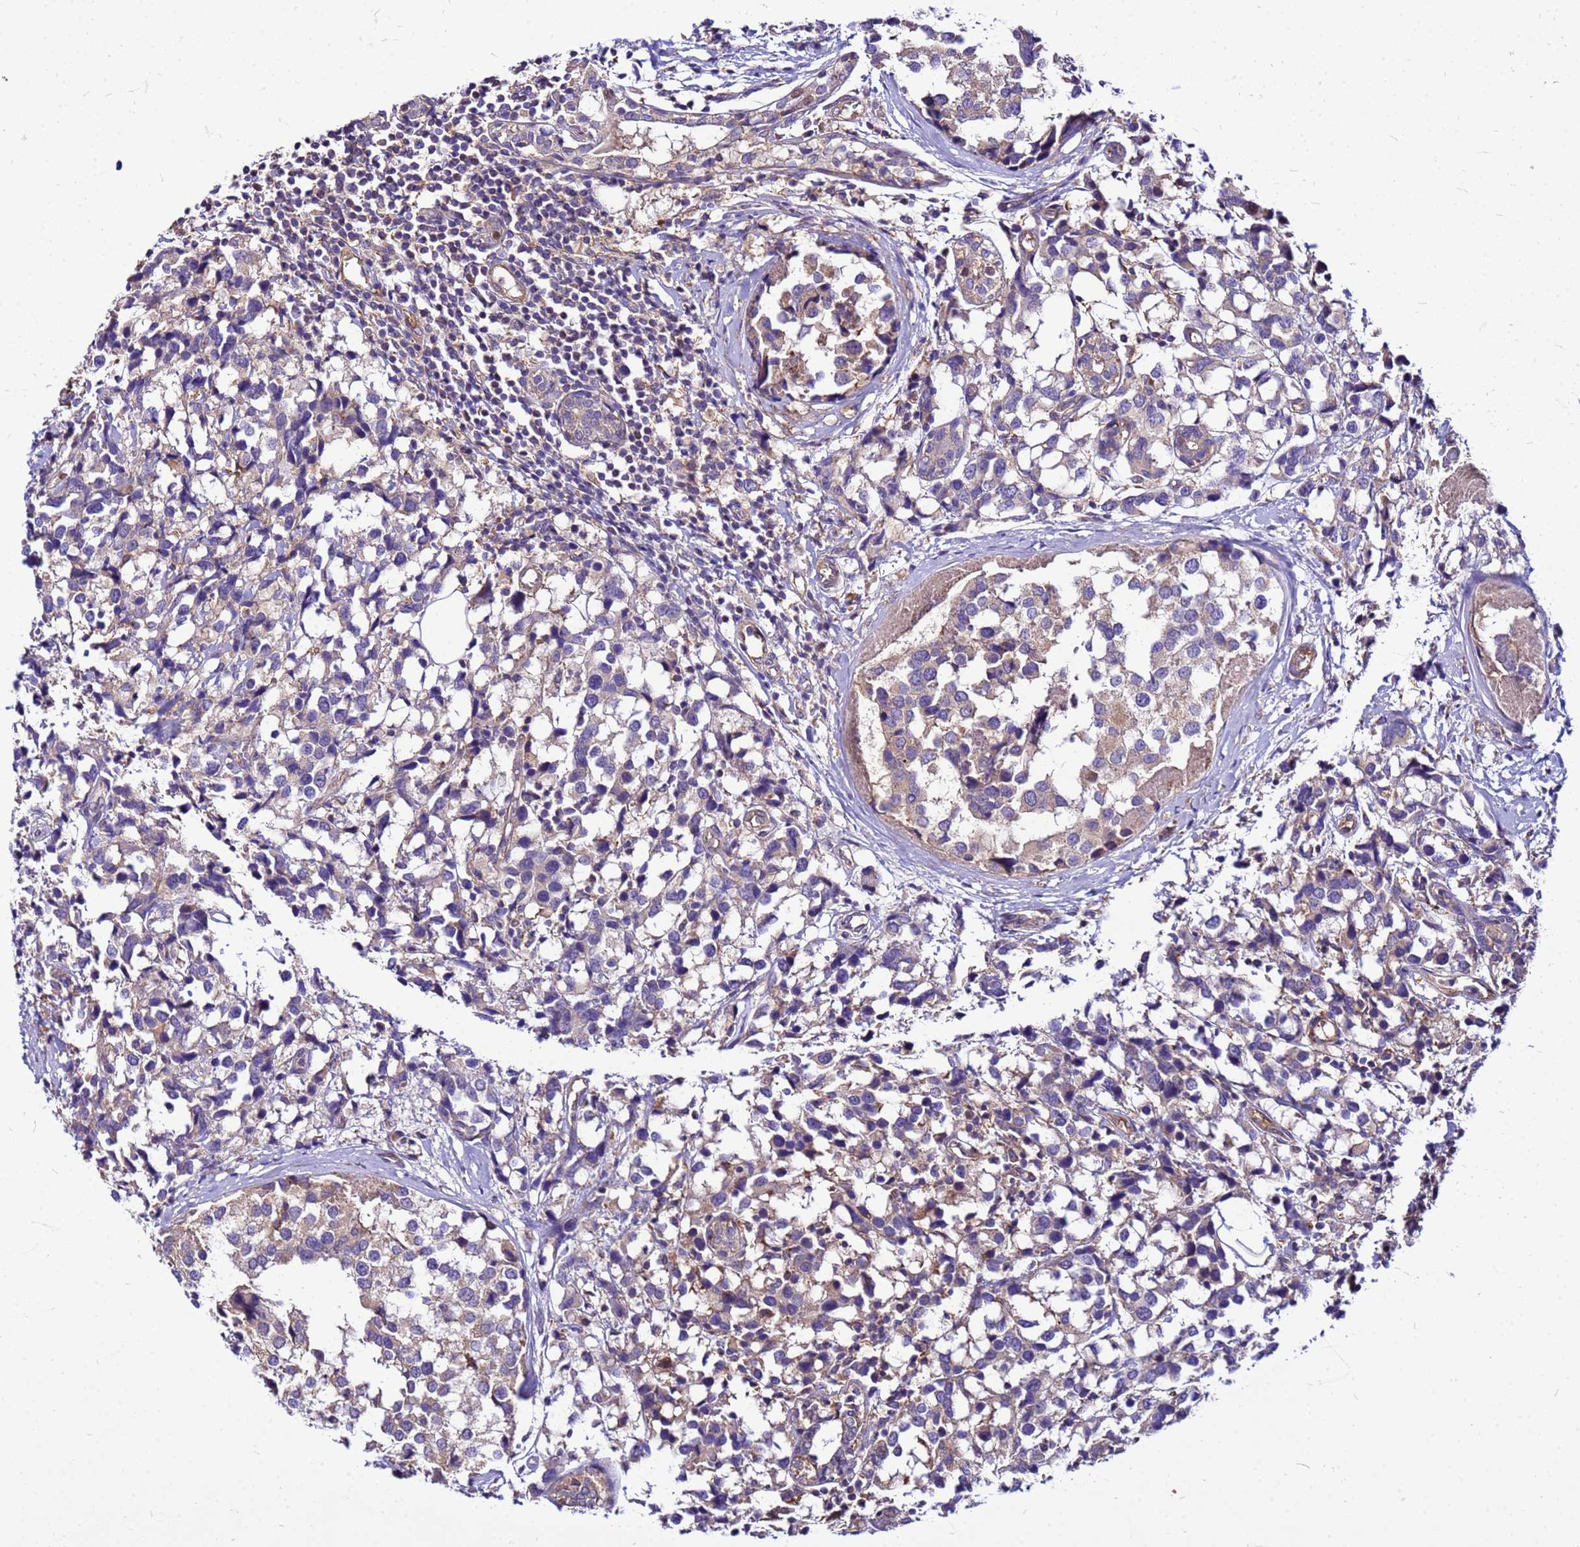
{"staining": {"intensity": "weak", "quantity": ">75%", "location": "cytoplasmic/membranous"}, "tissue": "breast cancer", "cell_type": "Tumor cells", "image_type": "cancer", "snomed": [{"axis": "morphology", "description": "Lobular carcinoma"}, {"axis": "topography", "description": "Breast"}], "caption": "A low amount of weak cytoplasmic/membranous staining is present in about >75% of tumor cells in breast cancer tissue.", "gene": "PKD1", "patient": {"sex": "female", "age": 59}}